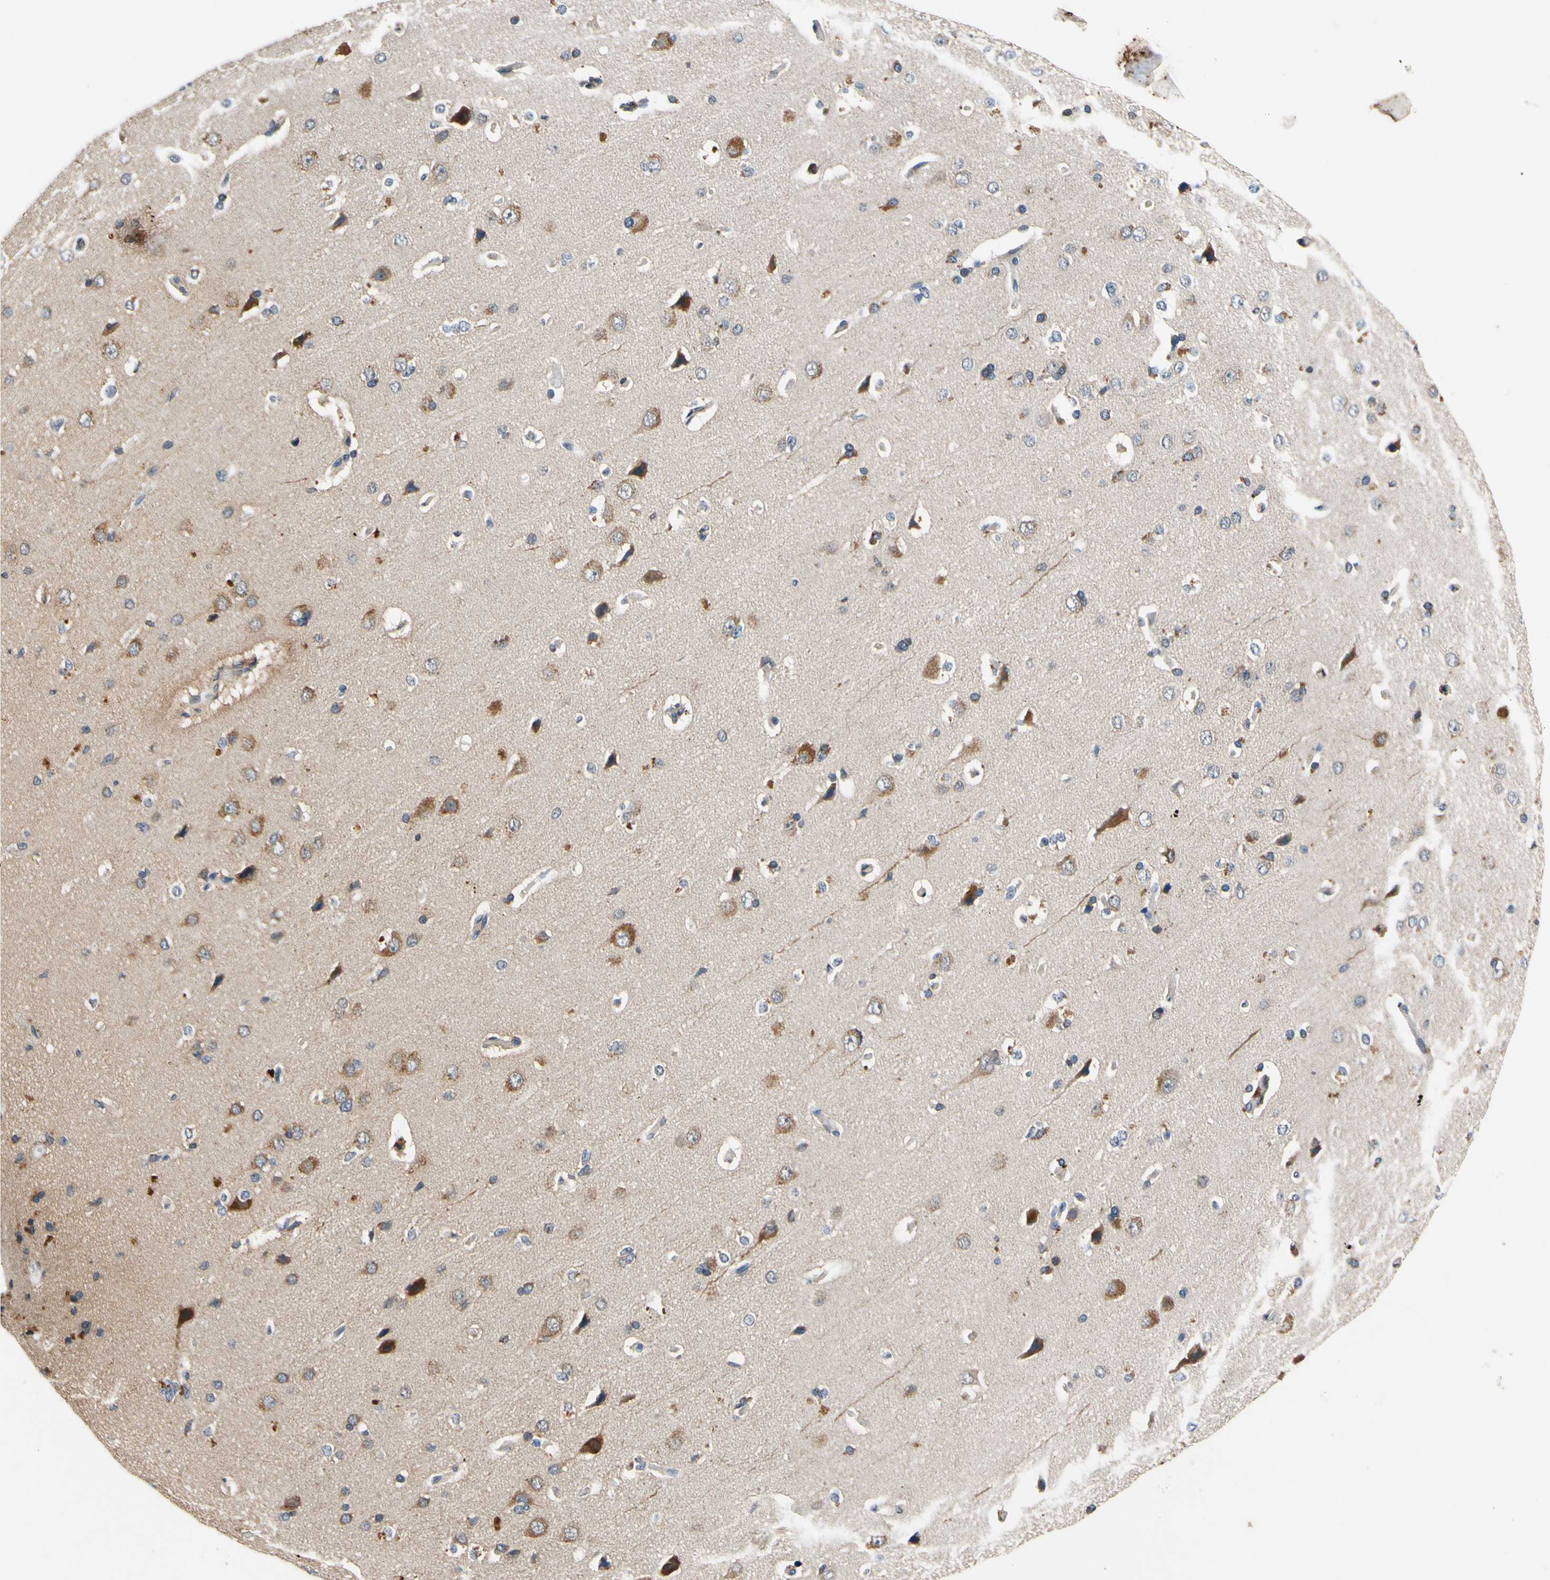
{"staining": {"intensity": "weak", "quantity": "<25%", "location": "cytoplasmic/membranous"}, "tissue": "cerebral cortex", "cell_type": "Endothelial cells", "image_type": "normal", "snomed": [{"axis": "morphology", "description": "Normal tissue, NOS"}, {"axis": "topography", "description": "Cerebral cortex"}], "caption": "The histopathology image displays no significant expression in endothelial cells of cerebral cortex. Brightfield microscopy of IHC stained with DAB (brown) and hematoxylin (blue), captured at high magnification.", "gene": "PLA2G4A", "patient": {"sex": "male", "age": 62}}